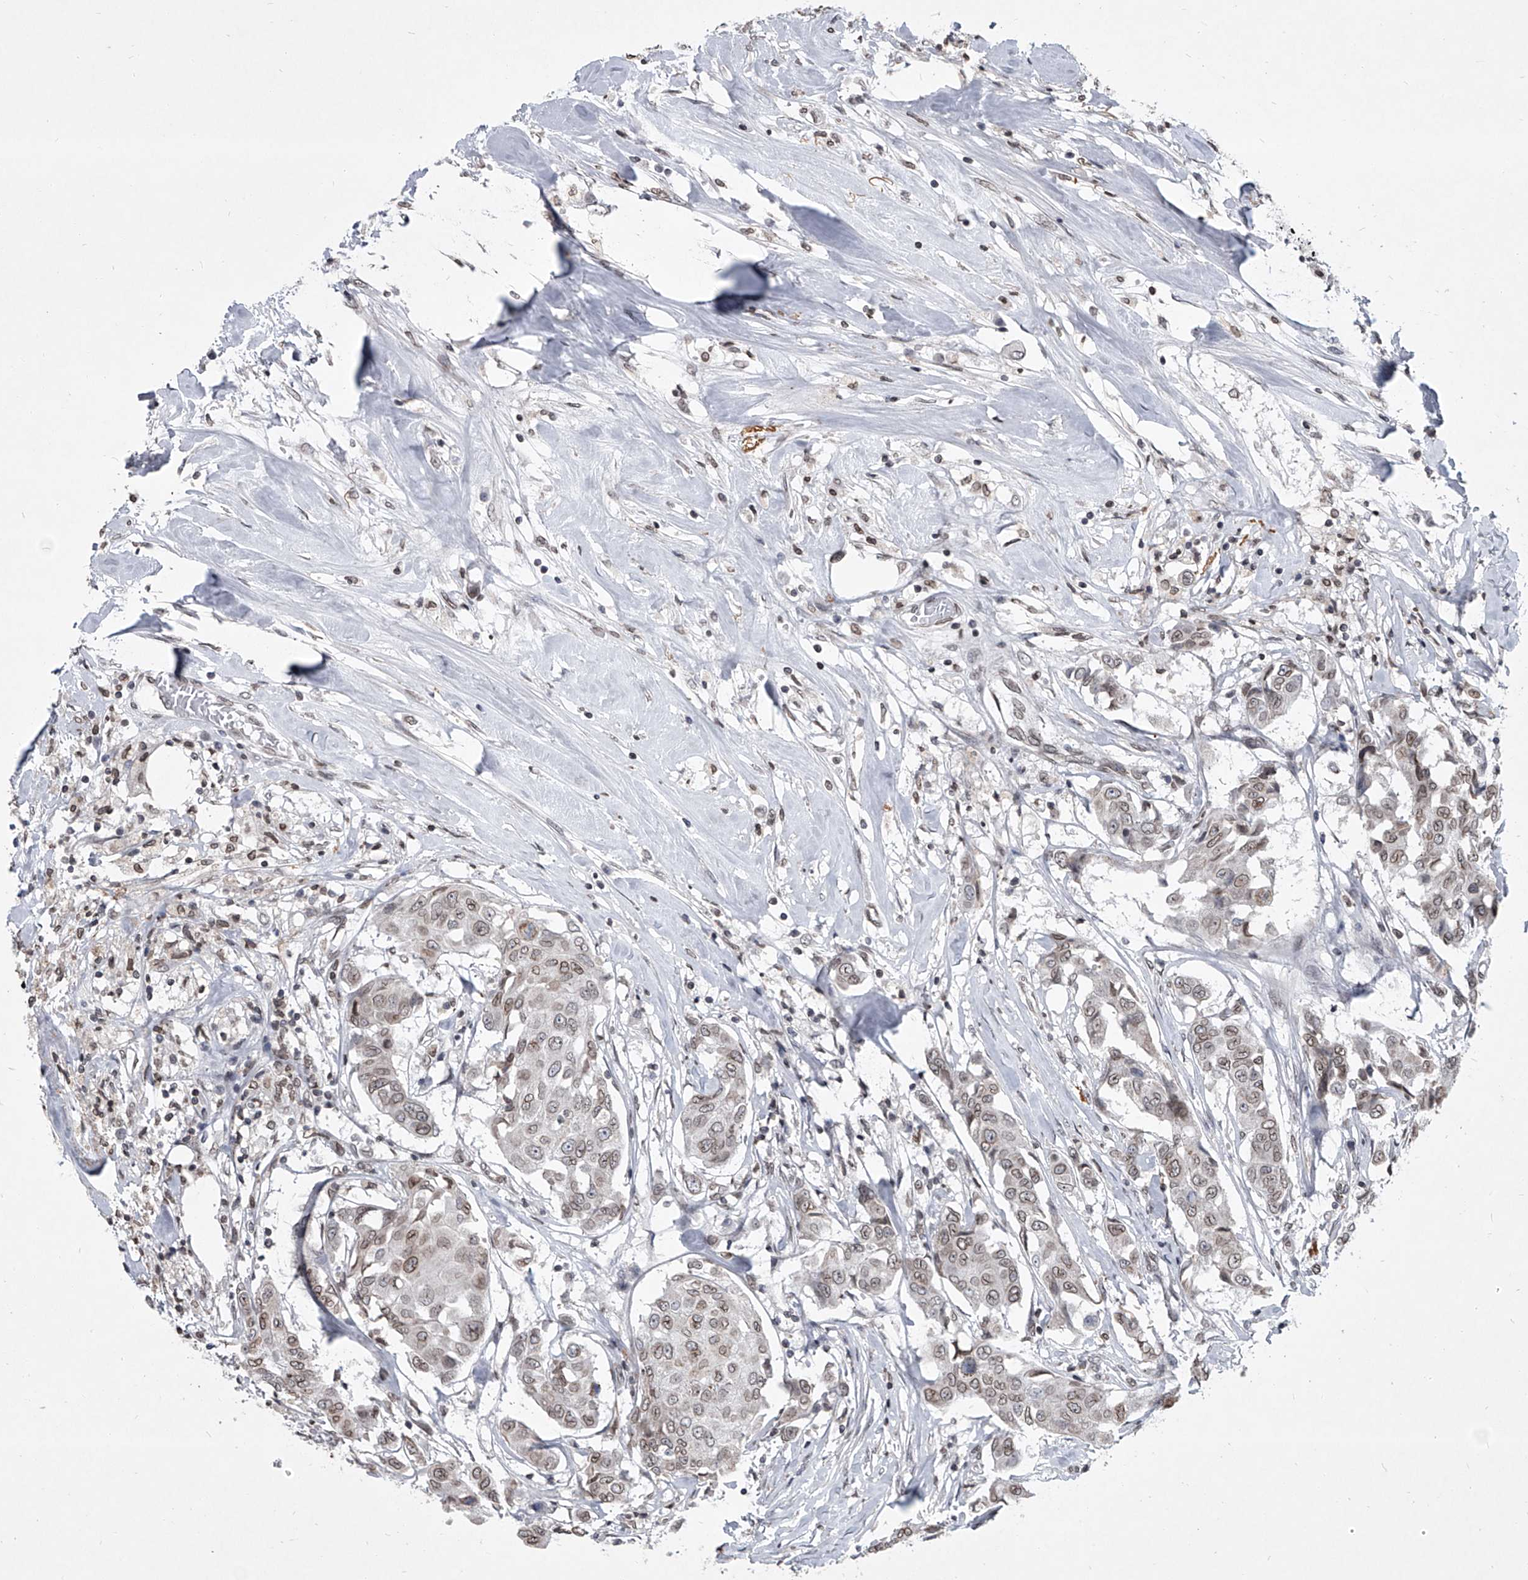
{"staining": {"intensity": "weak", "quantity": ">75%", "location": "nuclear"}, "tissue": "breast cancer", "cell_type": "Tumor cells", "image_type": "cancer", "snomed": [{"axis": "morphology", "description": "Duct carcinoma"}, {"axis": "topography", "description": "Breast"}], "caption": "Immunohistochemistry (IHC) histopathology image of neoplastic tissue: breast infiltrating ductal carcinoma stained using IHC reveals low levels of weak protein expression localized specifically in the nuclear of tumor cells, appearing as a nuclear brown color.", "gene": "PPIL4", "patient": {"sex": "female", "age": 80}}